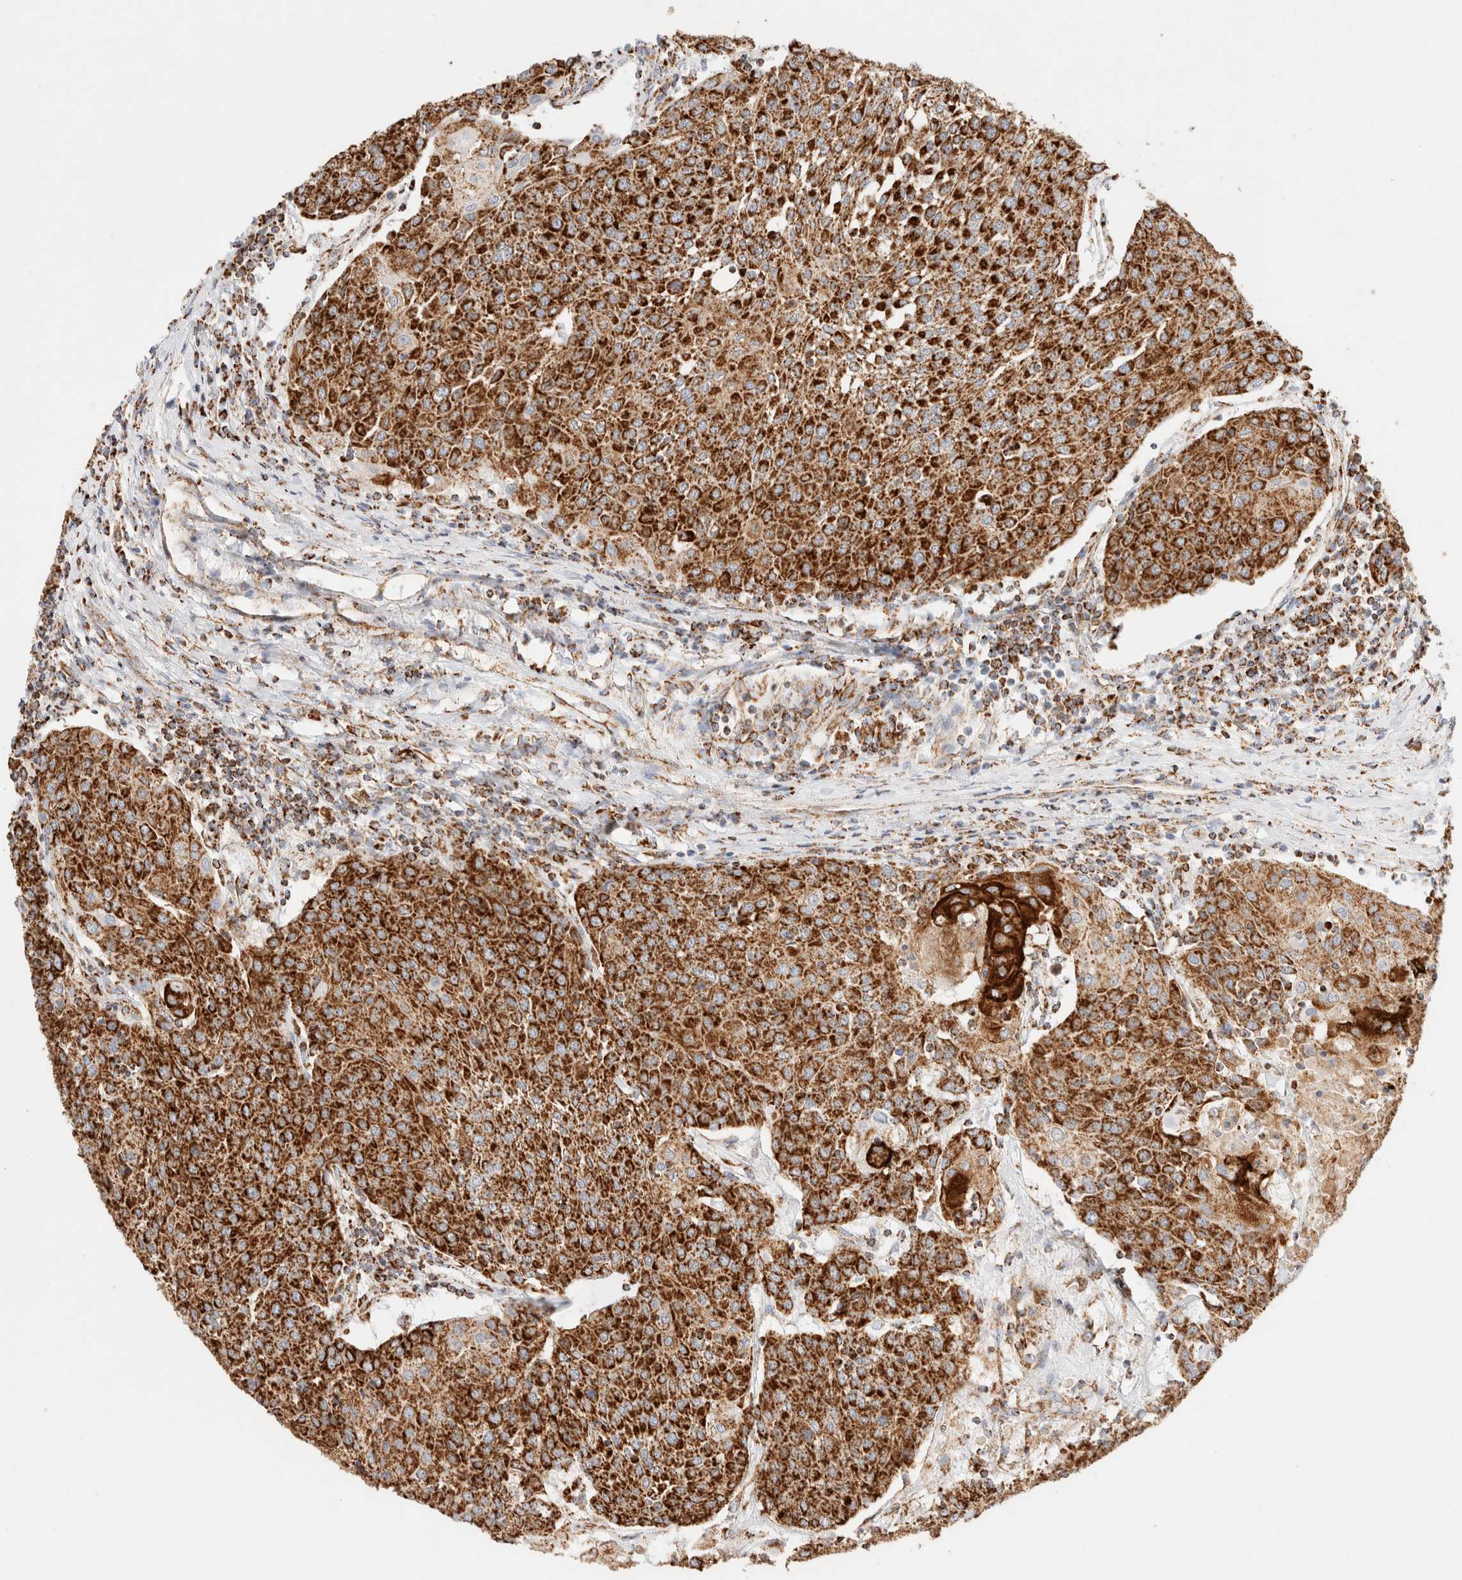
{"staining": {"intensity": "strong", "quantity": ">75%", "location": "cytoplasmic/membranous"}, "tissue": "urothelial cancer", "cell_type": "Tumor cells", "image_type": "cancer", "snomed": [{"axis": "morphology", "description": "Urothelial carcinoma, High grade"}, {"axis": "topography", "description": "Urinary bladder"}], "caption": "Tumor cells demonstrate strong cytoplasmic/membranous staining in approximately >75% of cells in high-grade urothelial carcinoma. Using DAB (brown) and hematoxylin (blue) stains, captured at high magnification using brightfield microscopy.", "gene": "PHB2", "patient": {"sex": "female", "age": 85}}